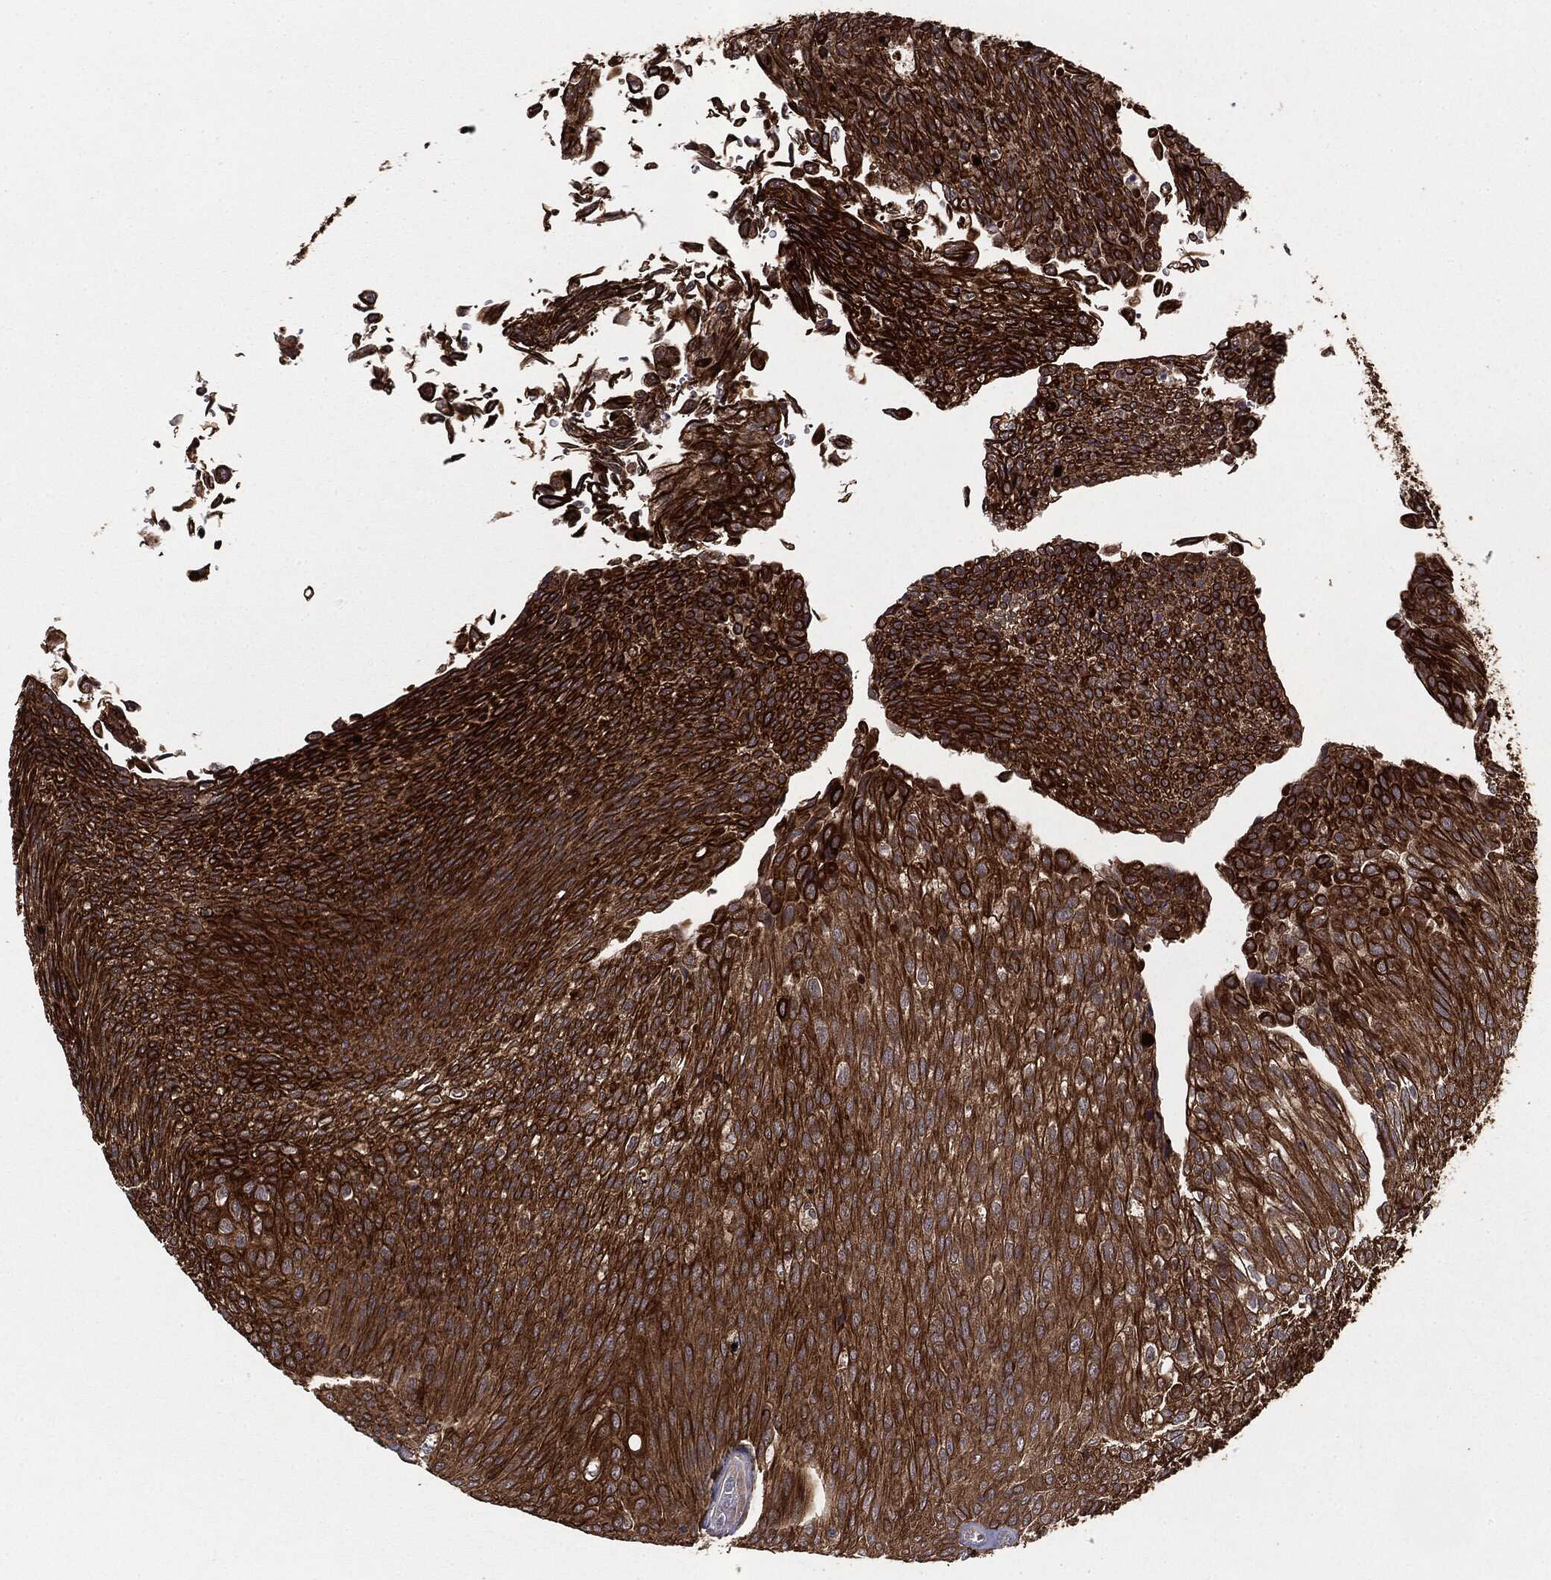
{"staining": {"intensity": "strong", "quantity": ">75%", "location": "cytoplasmic/membranous"}, "tissue": "urothelial cancer", "cell_type": "Tumor cells", "image_type": "cancer", "snomed": [{"axis": "morphology", "description": "Urothelial carcinoma, Low grade"}, {"axis": "topography", "description": "Ureter, NOS"}, {"axis": "topography", "description": "Urinary bladder"}], "caption": "Protein expression analysis of urothelial carcinoma (low-grade) exhibits strong cytoplasmic/membranous staining in about >75% of tumor cells.", "gene": "KRT7", "patient": {"sex": "male", "age": 78}}